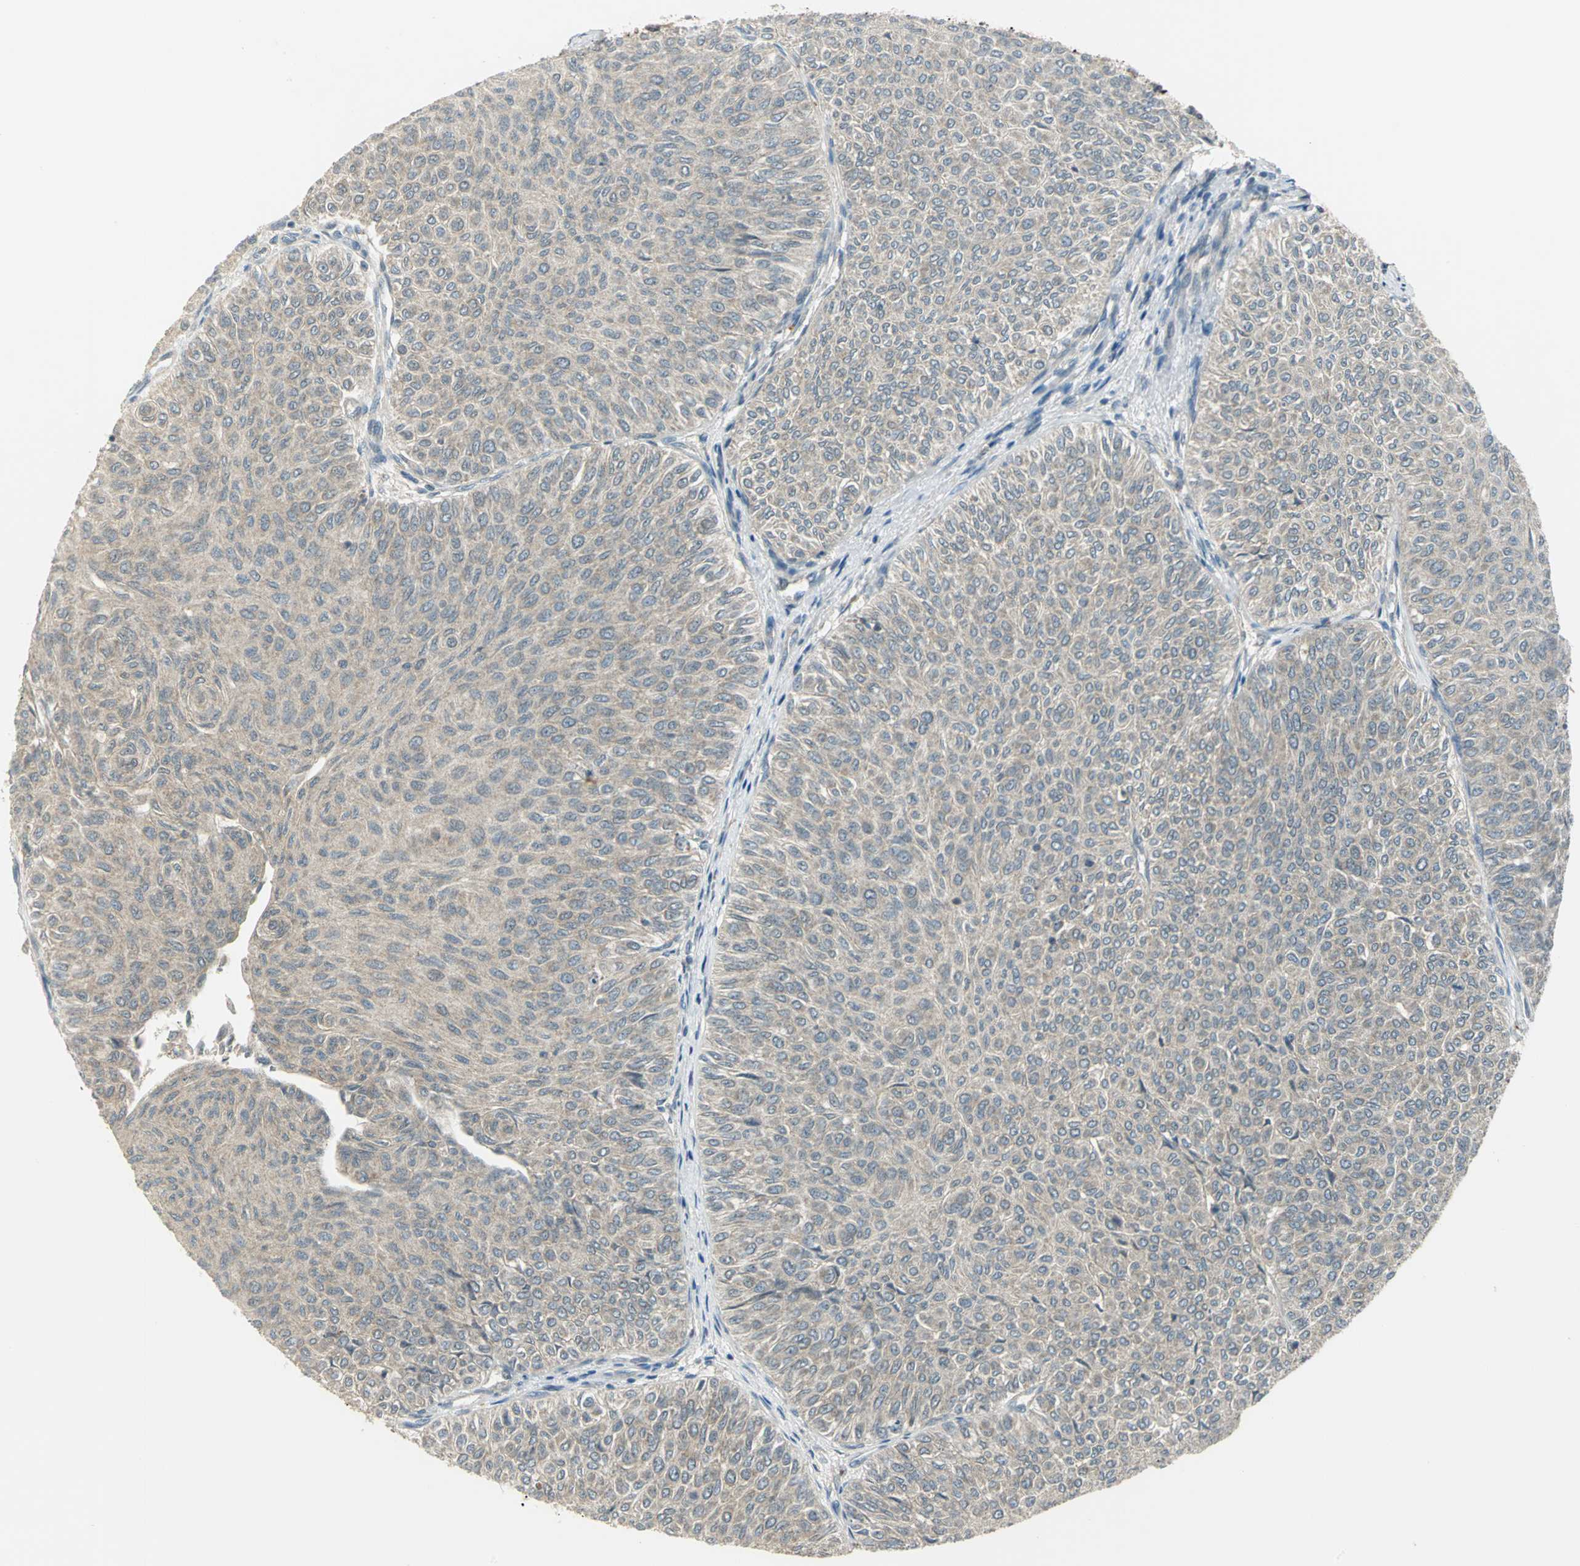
{"staining": {"intensity": "weak", "quantity": ">75%", "location": "cytoplasmic/membranous"}, "tissue": "urothelial cancer", "cell_type": "Tumor cells", "image_type": "cancer", "snomed": [{"axis": "morphology", "description": "Urothelial carcinoma, Low grade"}, {"axis": "topography", "description": "Urinary bladder"}], "caption": "About >75% of tumor cells in human urothelial cancer exhibit weak cytoplasmic/membranous protein positivity as visualized by brown immunohistochemical staining.", "gene": "MAPK8IP3", "patient": {"sex": "male", "age": 78}}